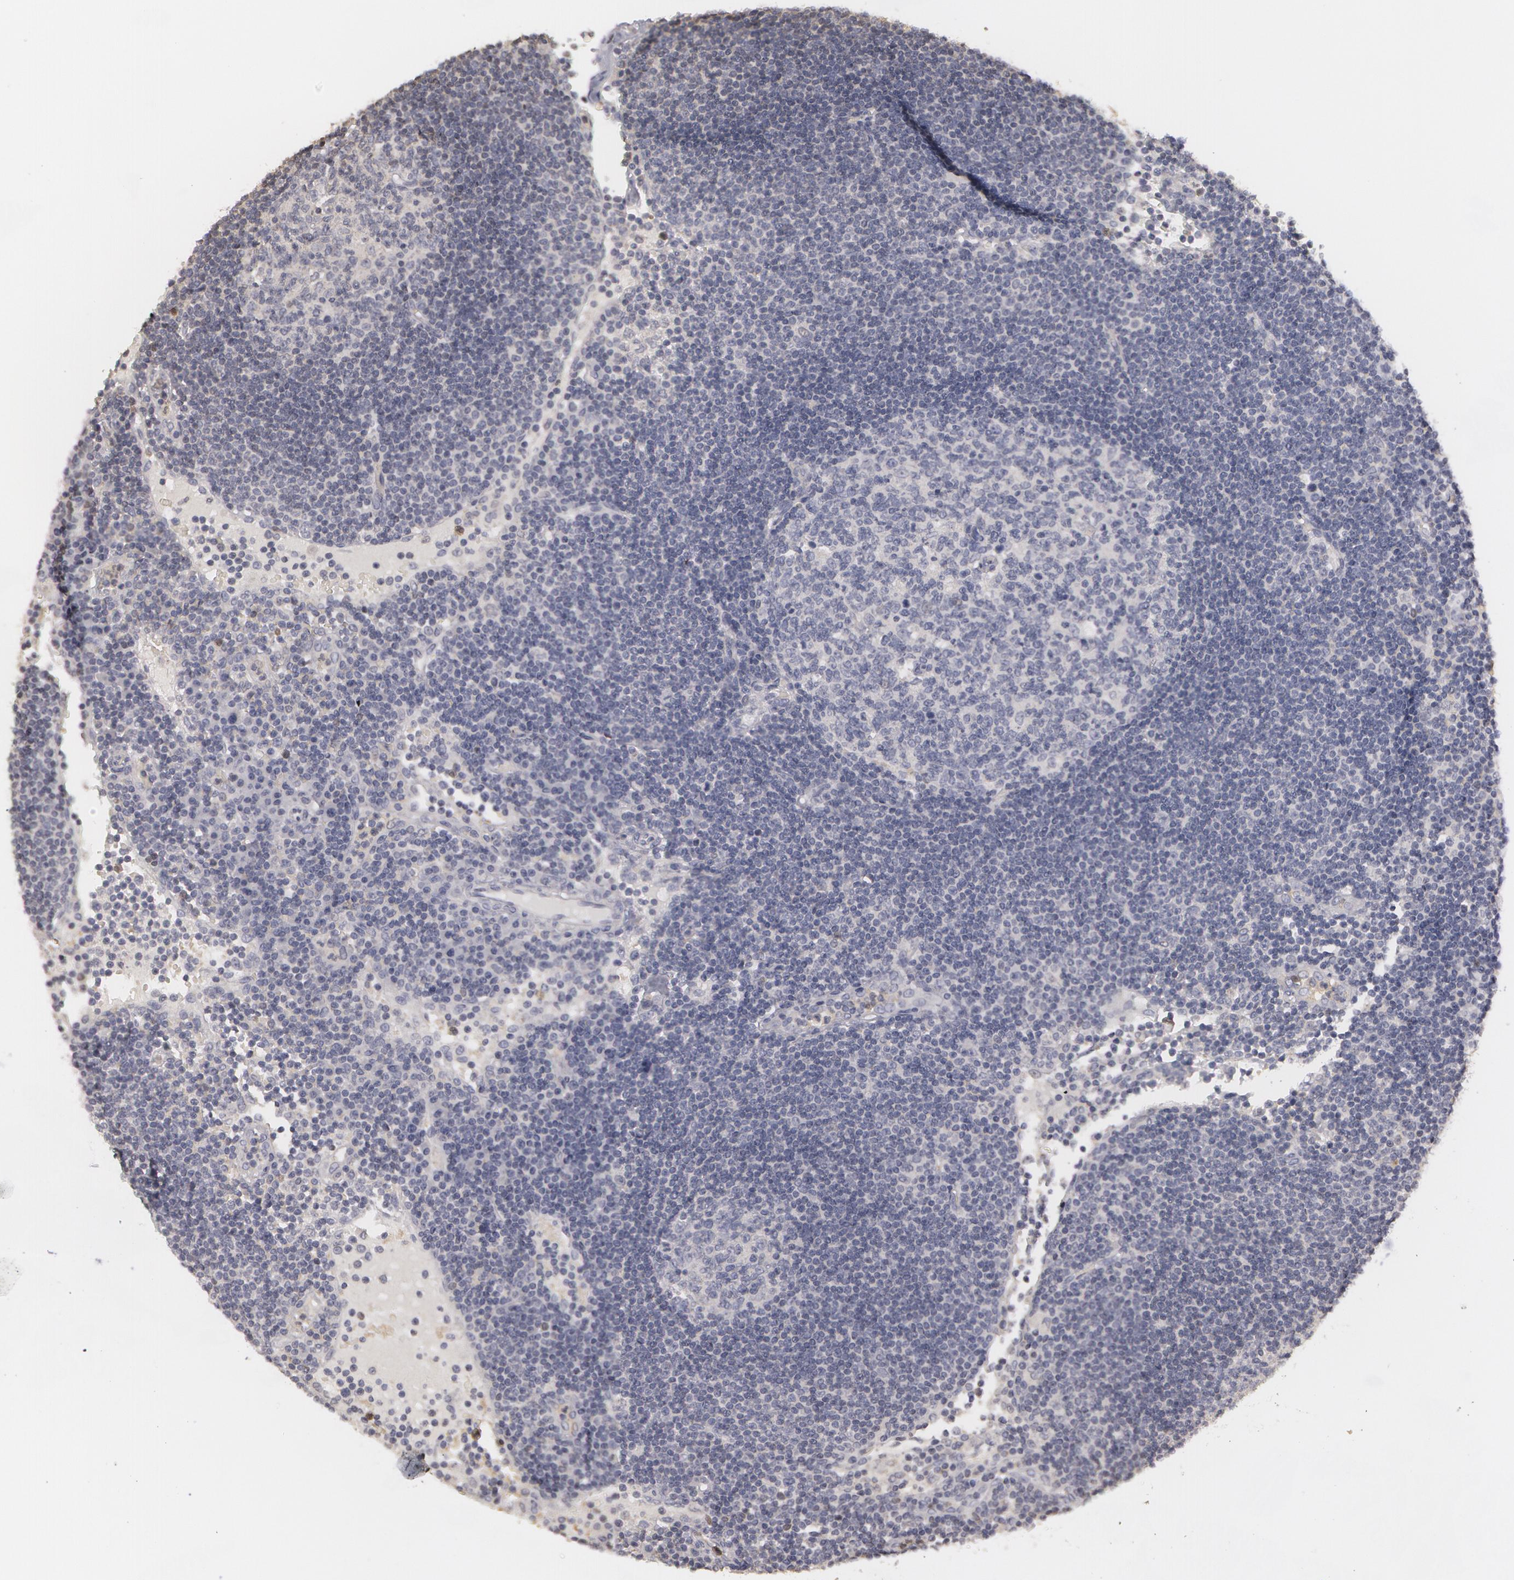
{"staining": {"intensity": "negative", "quantity": "none", "location": "none"}, "tissue": "lymph node", "cell_type": "Germinal center cells", "image_type": "normal", "snomed": [{"axis": "morphology", "description": "Normal tissue, NOS"}, {"axis": "topography", "description": "Lymph node"}], "caption": "An image of lymph node stained for a protein displays no brown staining in germinal center cells. (Immunohistochemistry, brightfield microscopy, high magnification).", "gene": "CAT", "patient": {"sex": "male", "age": 54}}